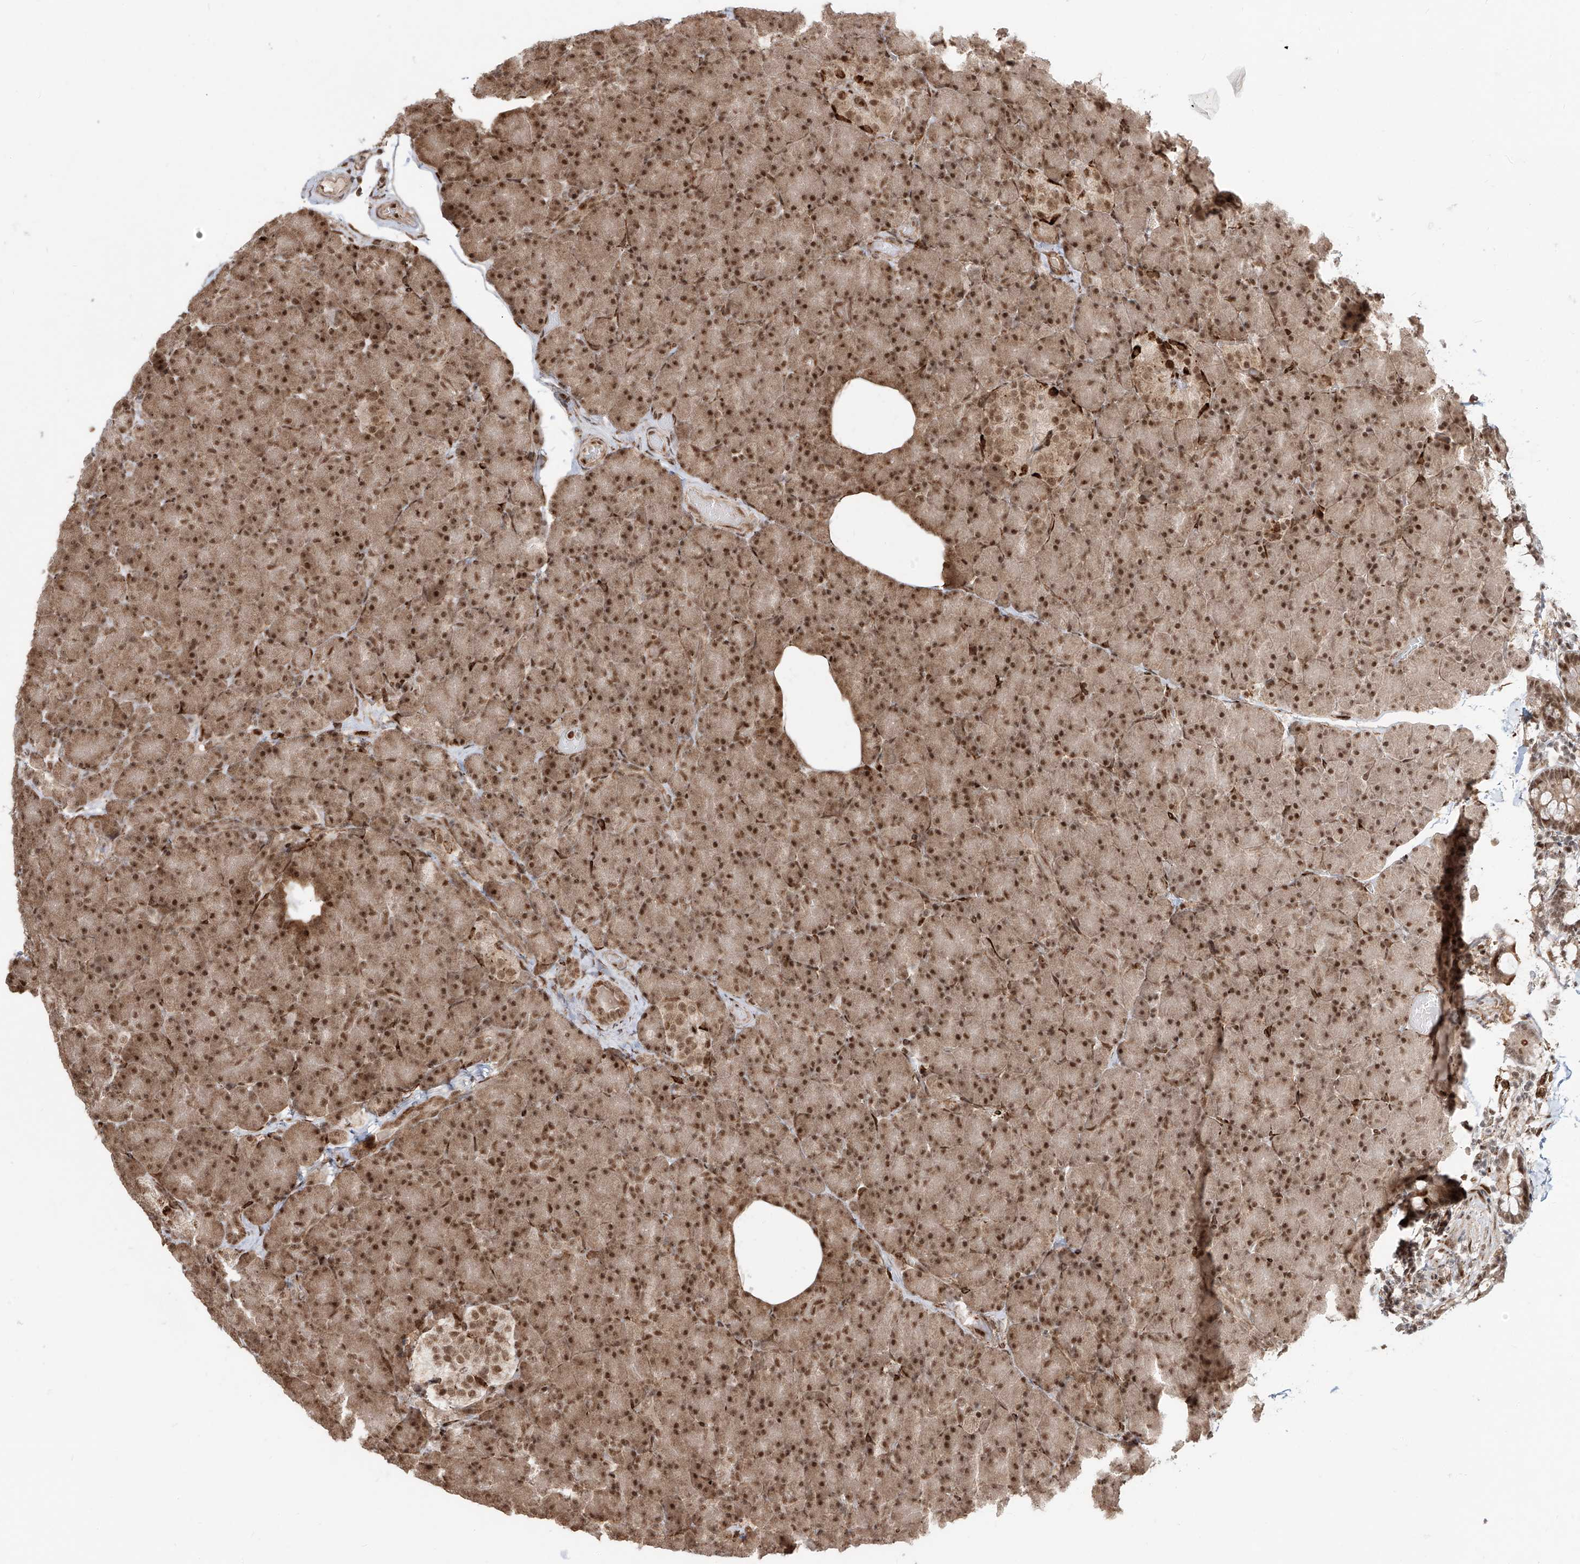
{"staining": {"intensity": "moderate", "quantity": ">75%", "location": "cytoplasmic/membranous,nuclear"}, "tissue": "pancreas", "cell_type": "Exocrine glandular cells", "image_type": "normal", "snomed": [{"axis": "morphology", "description": "Normal tissue, NOS"}, {"axis": "topography", "description": "Pancreas"}], "caption": "Immunohistochemical staining of benign pancreas reveals medium levels of moderate cytoplasmic/membranous,nuclear expression in approximately >75% of exocrine glandular cells.", "gene": "ZNF710", "patient": {"sex": "female", "age": 43}}